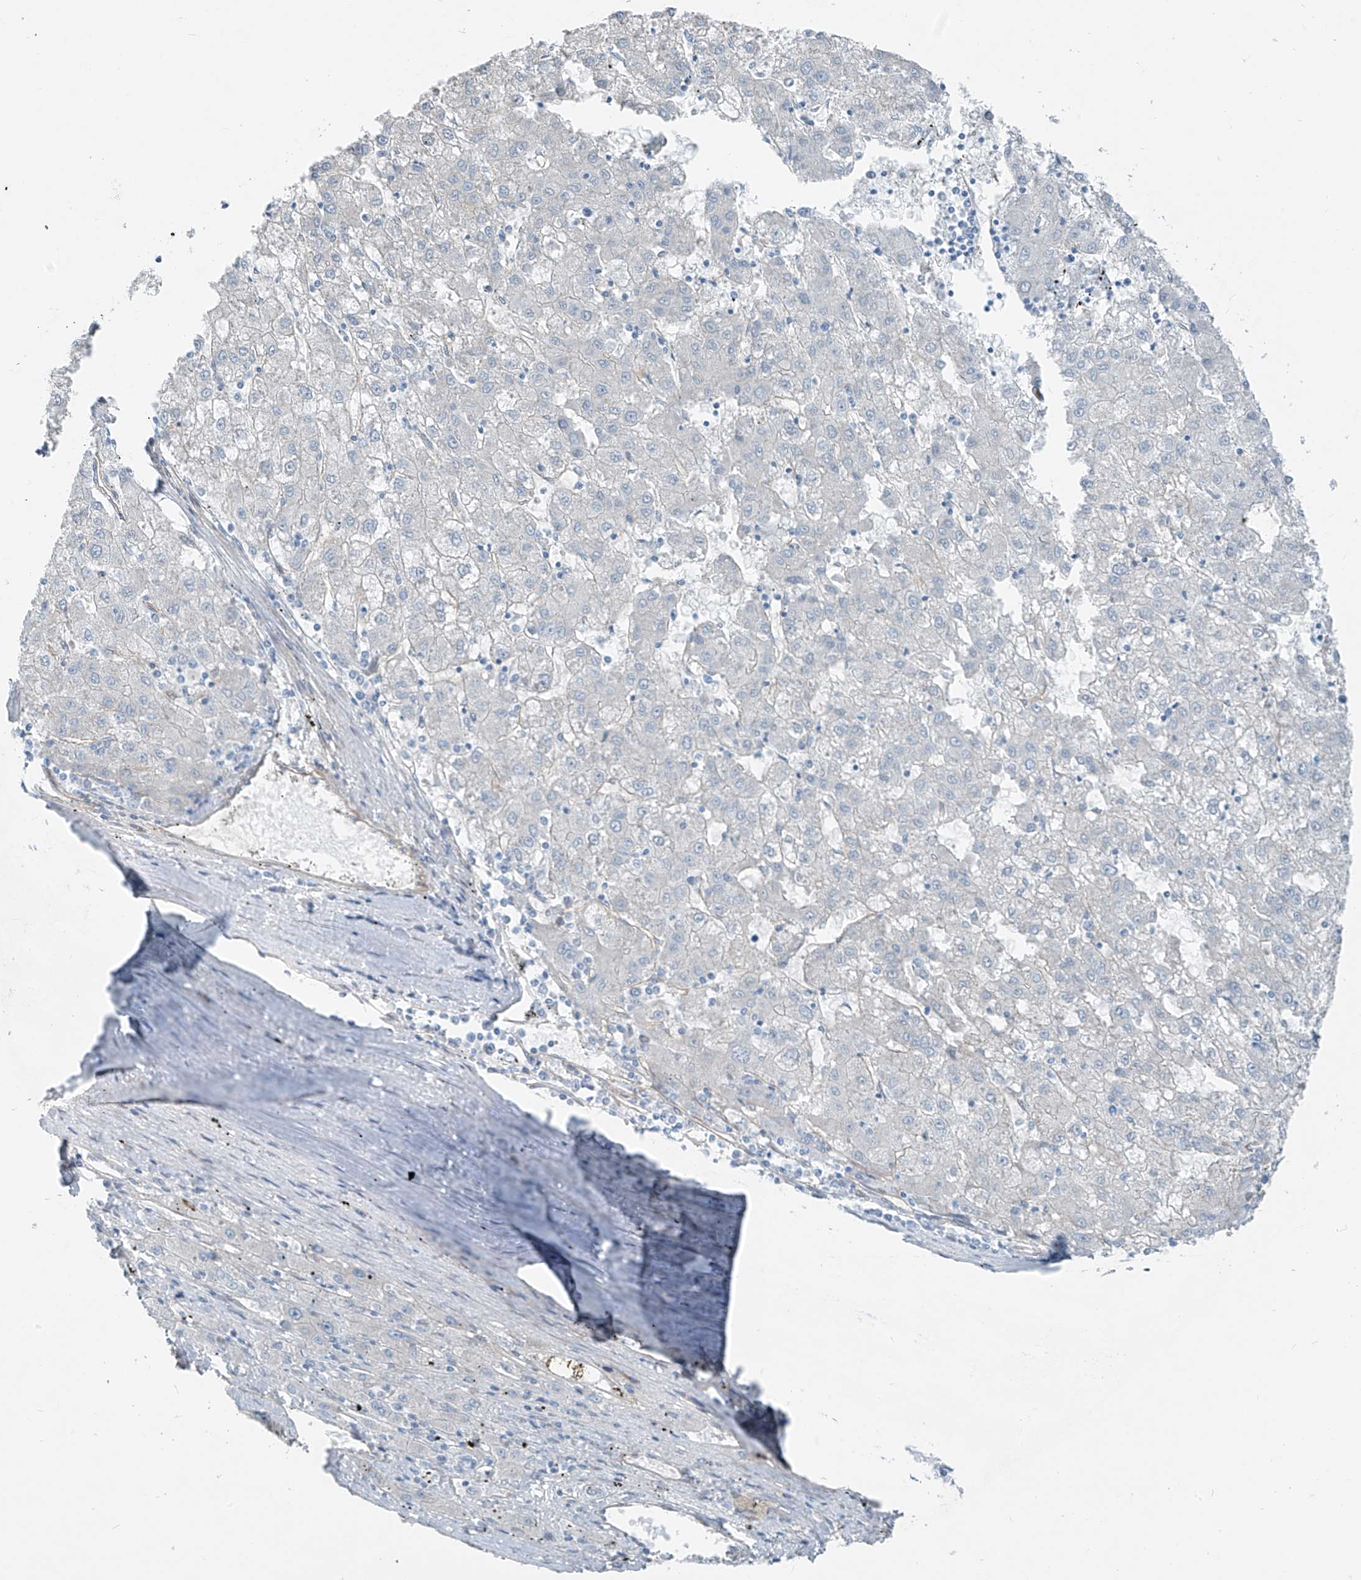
{"staining": {"intensity": "negative", "quantity": "none", "location": "none"}, "tissue": "liver cancer", "cell_type": "Tumor cells", "image_type": "cancer", "snomed": [{"axis": "morphology", "description": "Carcinoma, Hepatocellular, NOS"}, {"axis": "topography", "description": "Liver"}], "caption": "This histopathology image is of liver cancer stained with immunohistochemistry to label a protein in brown with the nuclei are counter-stained blue. There is no staining in tumor cells.", "gene": "TNS2", "patient": {"sex": "male", "age": 72}}